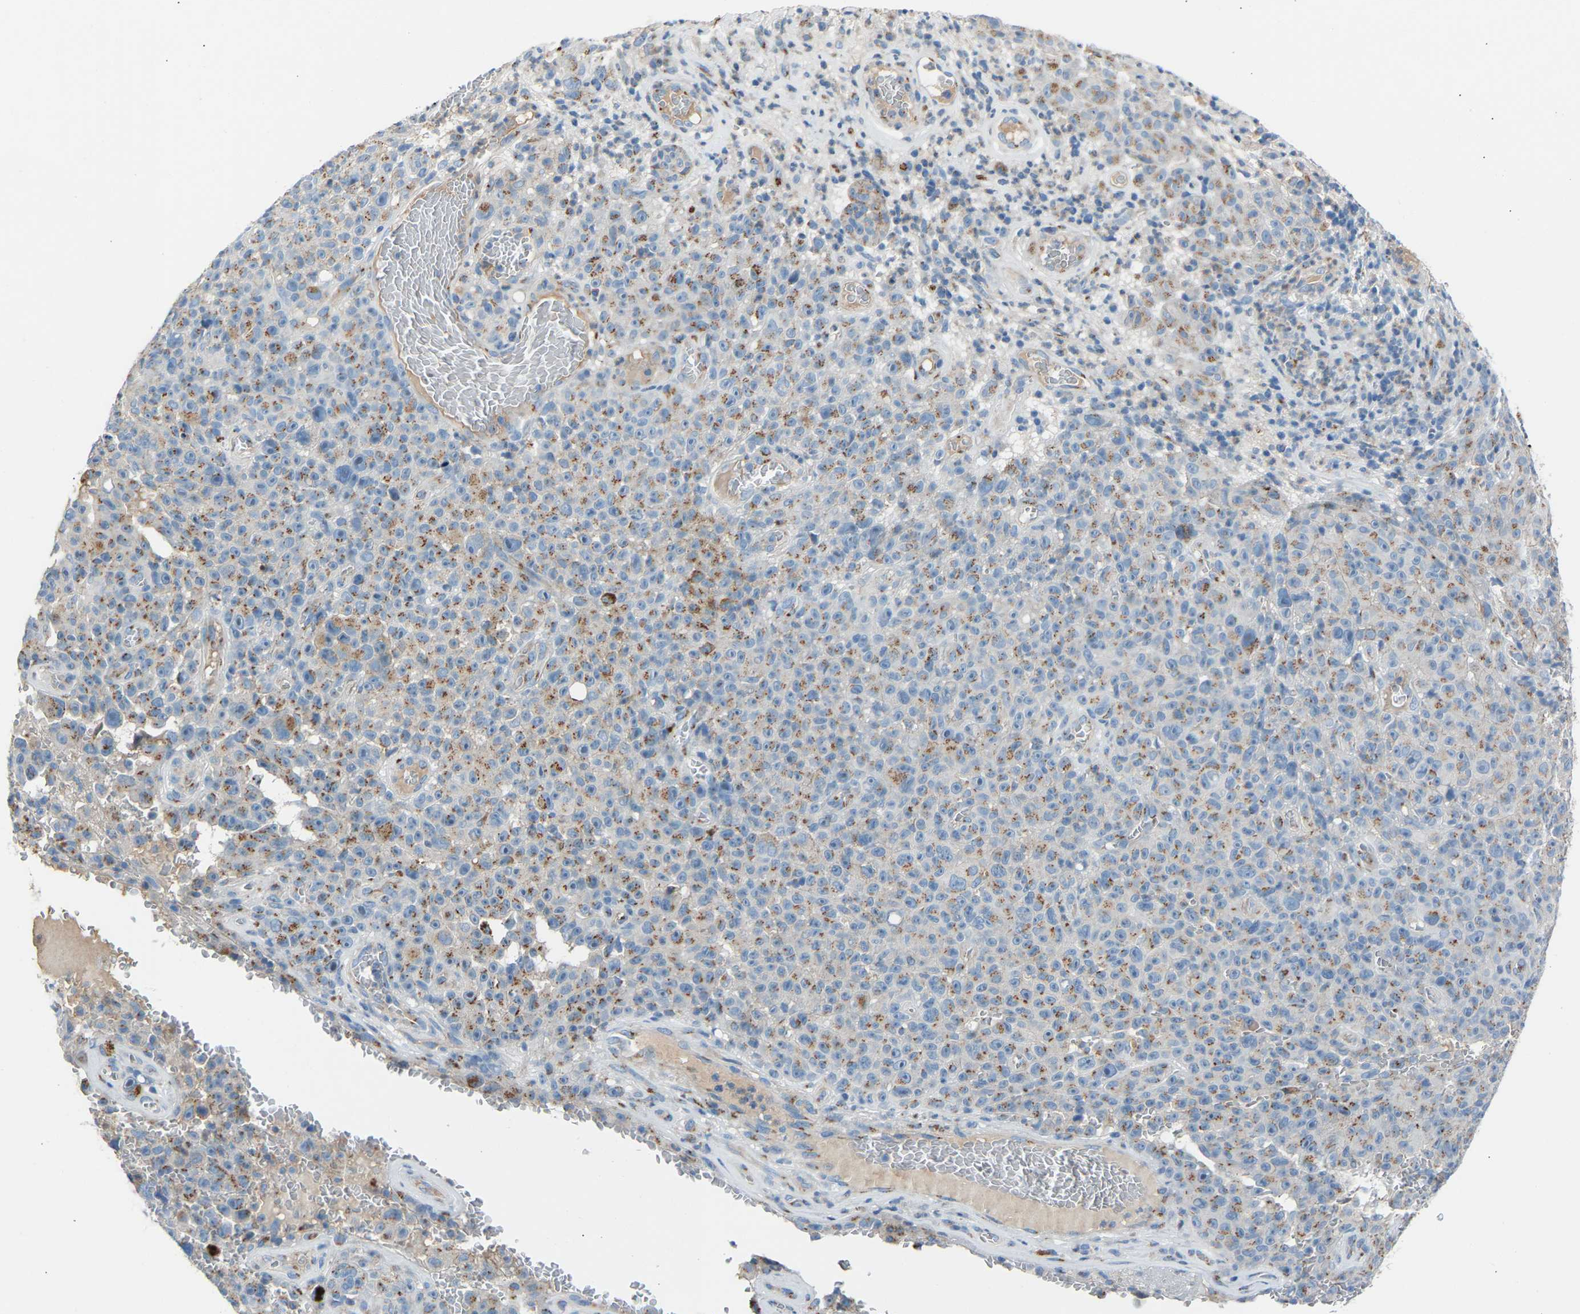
{"staining": {"intensity": "weak", "quantity": ">75%", "location": "cytoplasmic/membranous"}, "tissue": "melanoma", "cell_type": "Tumor cells", "image_type": "cancer", "snomed": [{"axis": "morphology", "description": "Malignant melanoma, NOS"}, {"axis": "topography", "description": "Skin"}], "caption": "Tumor cells demonstrate low levels of weak cytoplasmic/membranous expression in approximately >75% of cells in human malignant melanoma.", "gene": "CYREN", "patient": {"sex": "female", "age": 82}}